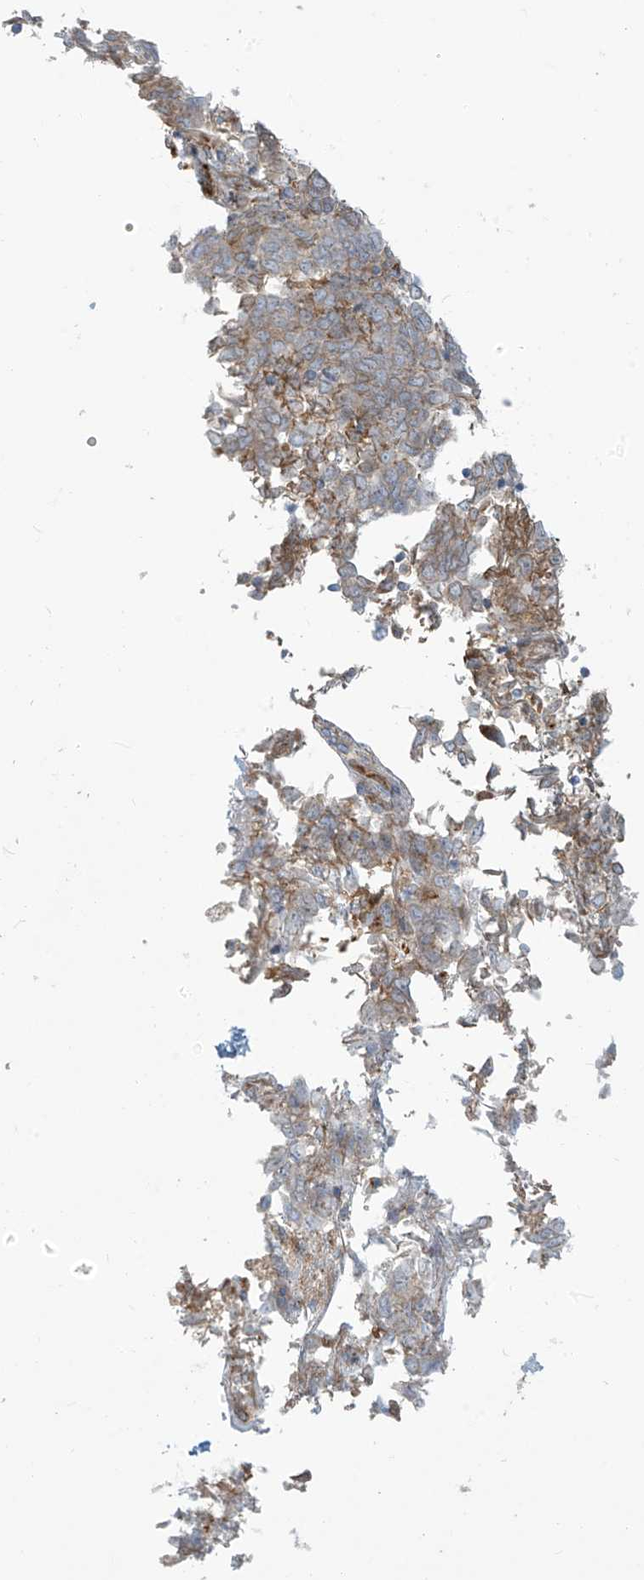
{"staining": {"intensity": "negative", "quantity": "none", "location": "none"}, "tissue": "endometrial cancer", "cell_type": "Tumor cells", "image_type": "cancer", "snomed": [{"axis": "morphology", "description": "Adenocarcinoma, NOS"}, {"axis": "topography", "description": "Endometrium"}], "caption": "This is an immunohistochemistry (IHC) micrograph of endometrial cancer (adenocarcinoma). There is no staining in tumor cells.", "gene": "LZTS3", "patient": {"sex": "female", "age": 80}}